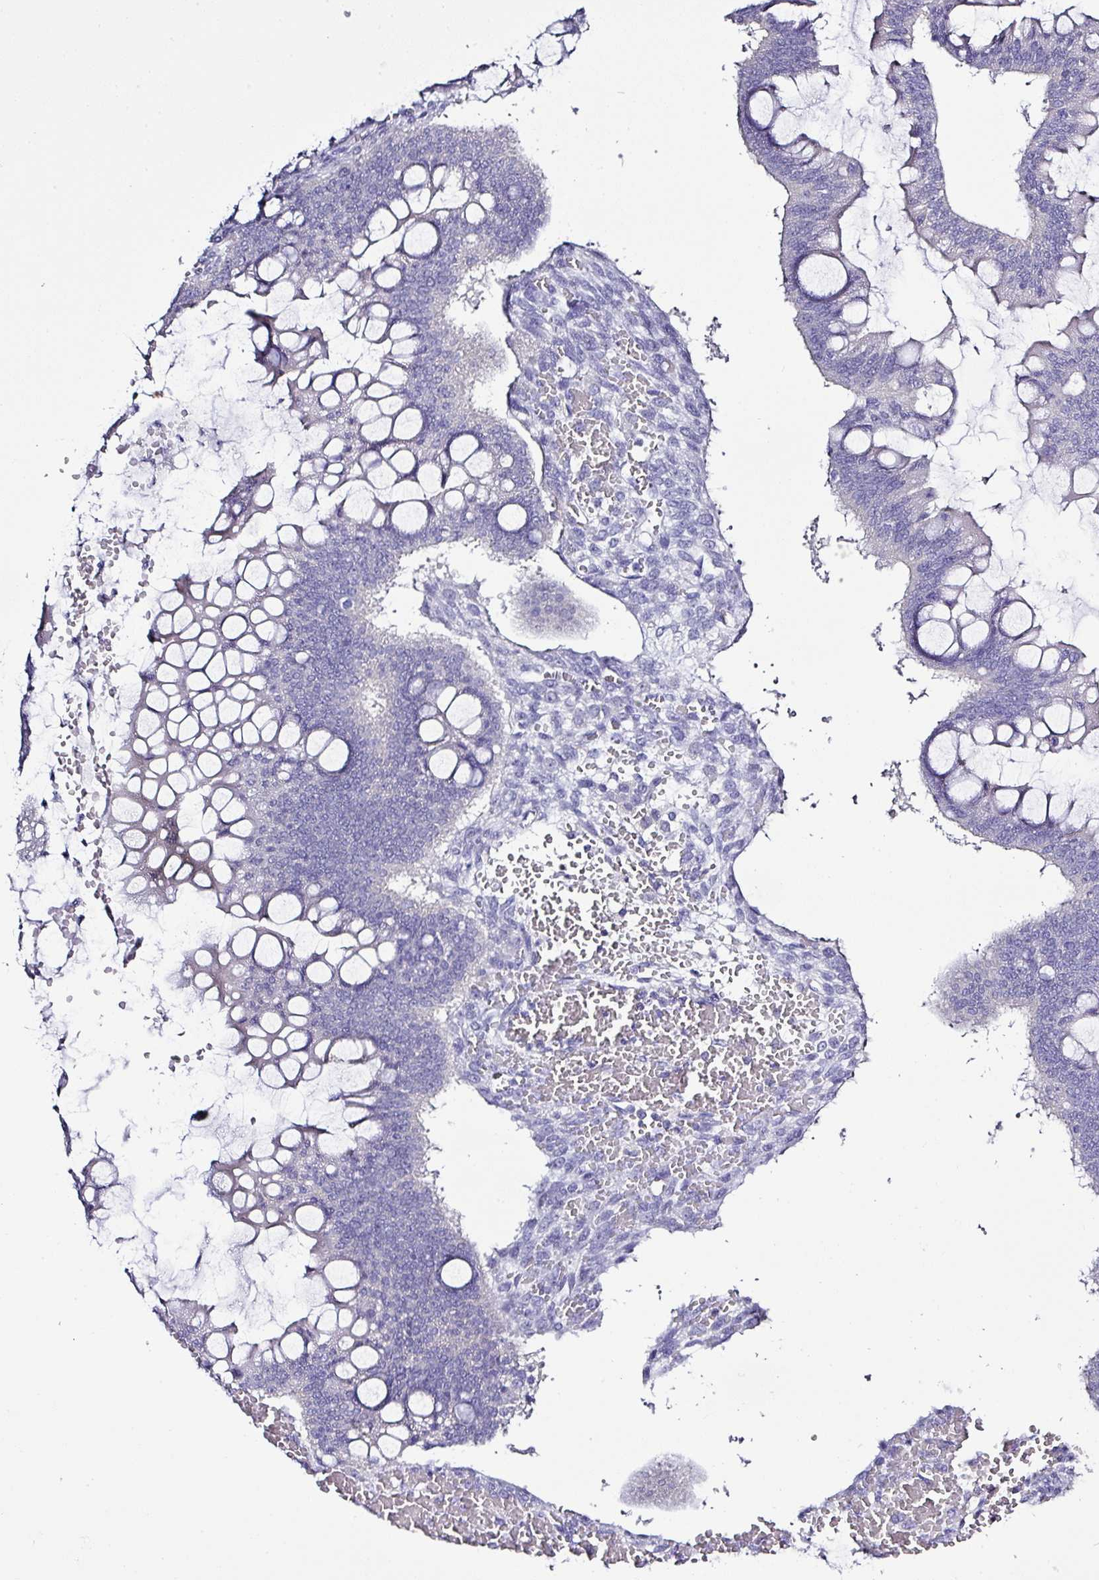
{"staining": {"intensity": "negative", "quantity": "none", "location": "none"}, "tissue": "ovarian cancer", "cell_type": "Tumor cells", "image_type": "cancer", "snomed": [{"axis": "morphology", "description": "Cystadenocarcinoma, mucinous, NOS"}, {"axis": "topography", "description": "Ovary"}], "caption": "Immunohistochemistry micrograph of neoplastic tissue: ovarian cancer (mucinous cystadenocarcinoma) stained with DAB (3,3'-diaminobenzidine) displays no significant protein positivity in tumor cells.", "gene": "BCL11A", "patient": {"sex": "female", "age": 73}}